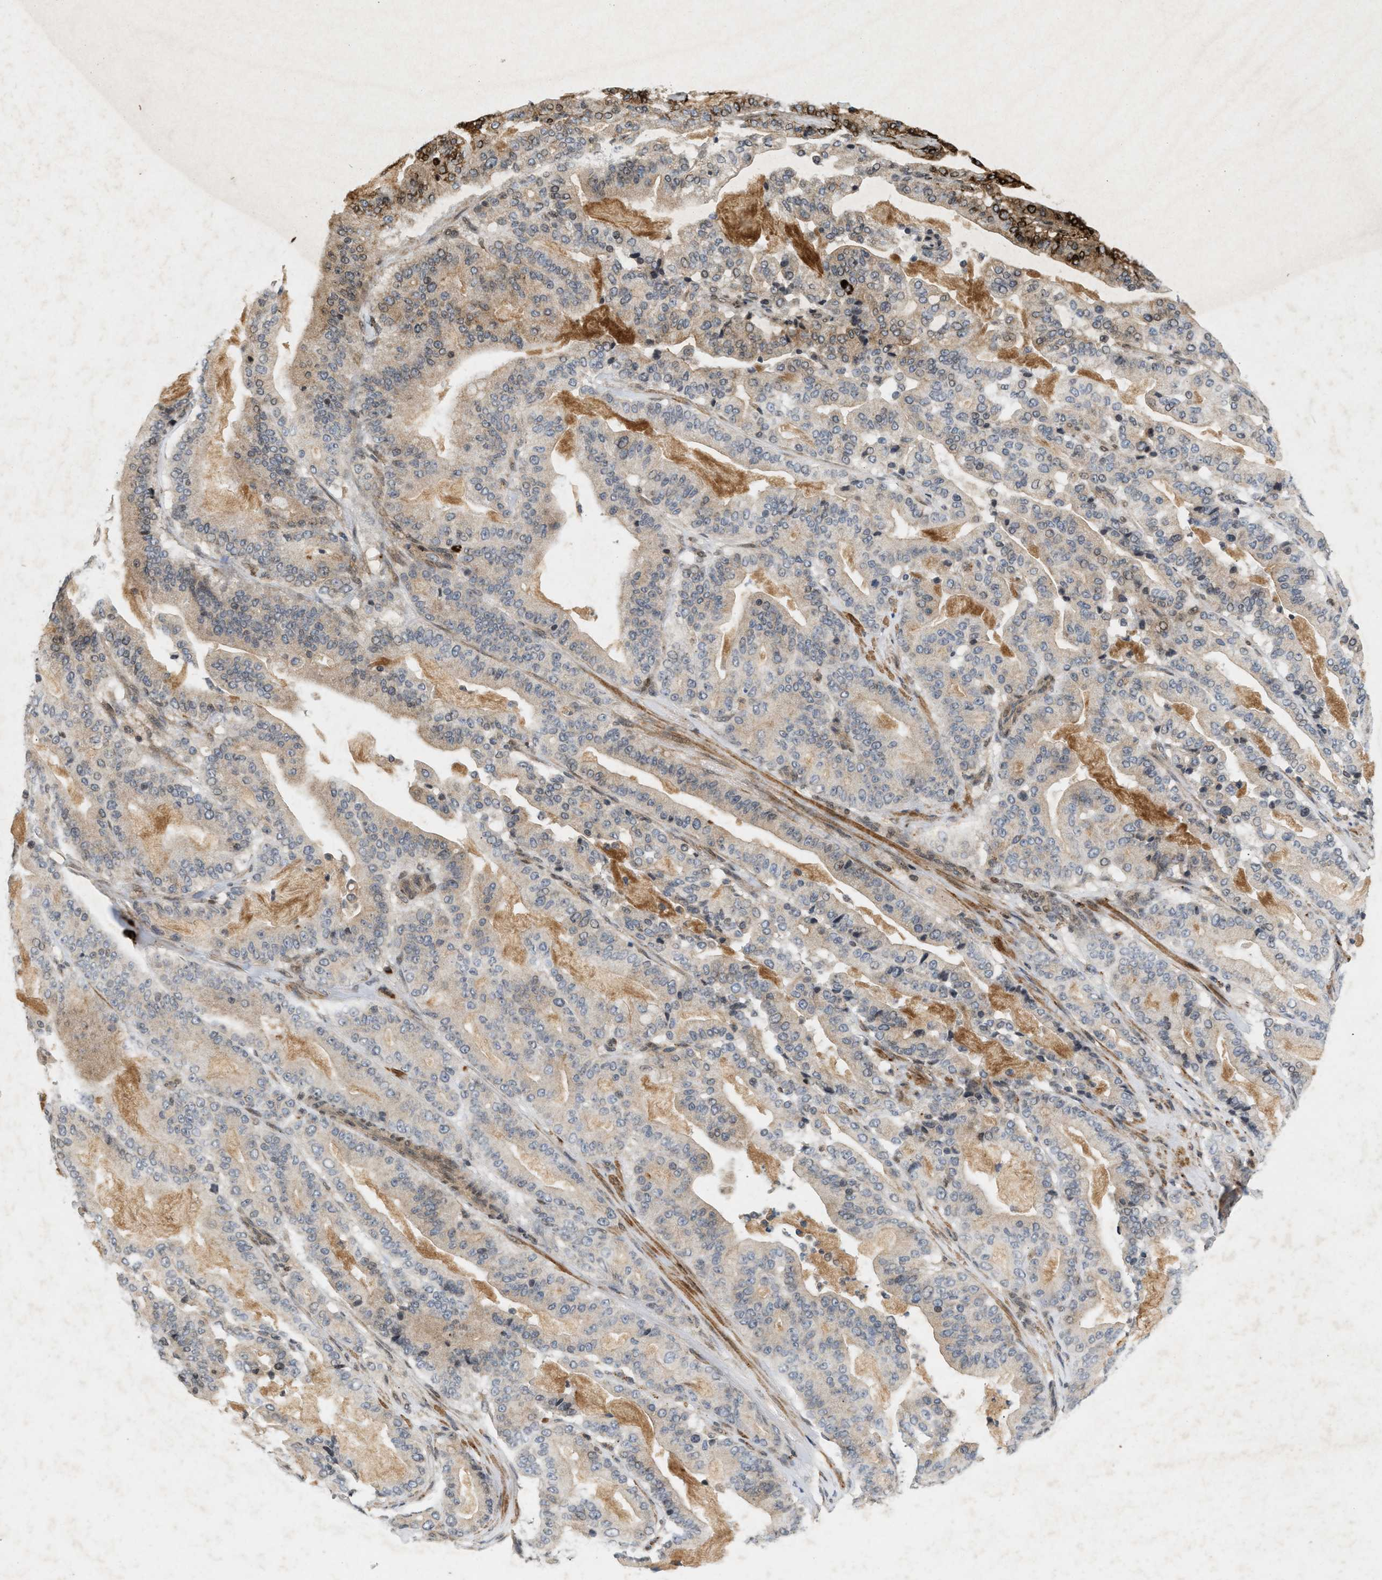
{"staining": {"intensity": "weak", "quantity": "25%-75%", "location": "cytoplasmic/membranous"}, "tissue": "pancreatic cancer", "cell_type": "Tumor cells", "image_type": "cancer", "snomed": [{"axis": "morphology", "description": "Adenocarcinoma, NOS"}, {"axis": "topography", "description": "Pancreas"}], "caption": "High-magnification brightfield microscopy of pancreatic cancer stained with DAB (brown) and counterstained with hematoxylin (blue). tumor cells exhibit weak cytoplasmic/membranous expression is seen in approximately25%-75% of cells.", "gene": "ZPR1", "patient": {"sex": "male", "age": 63}}